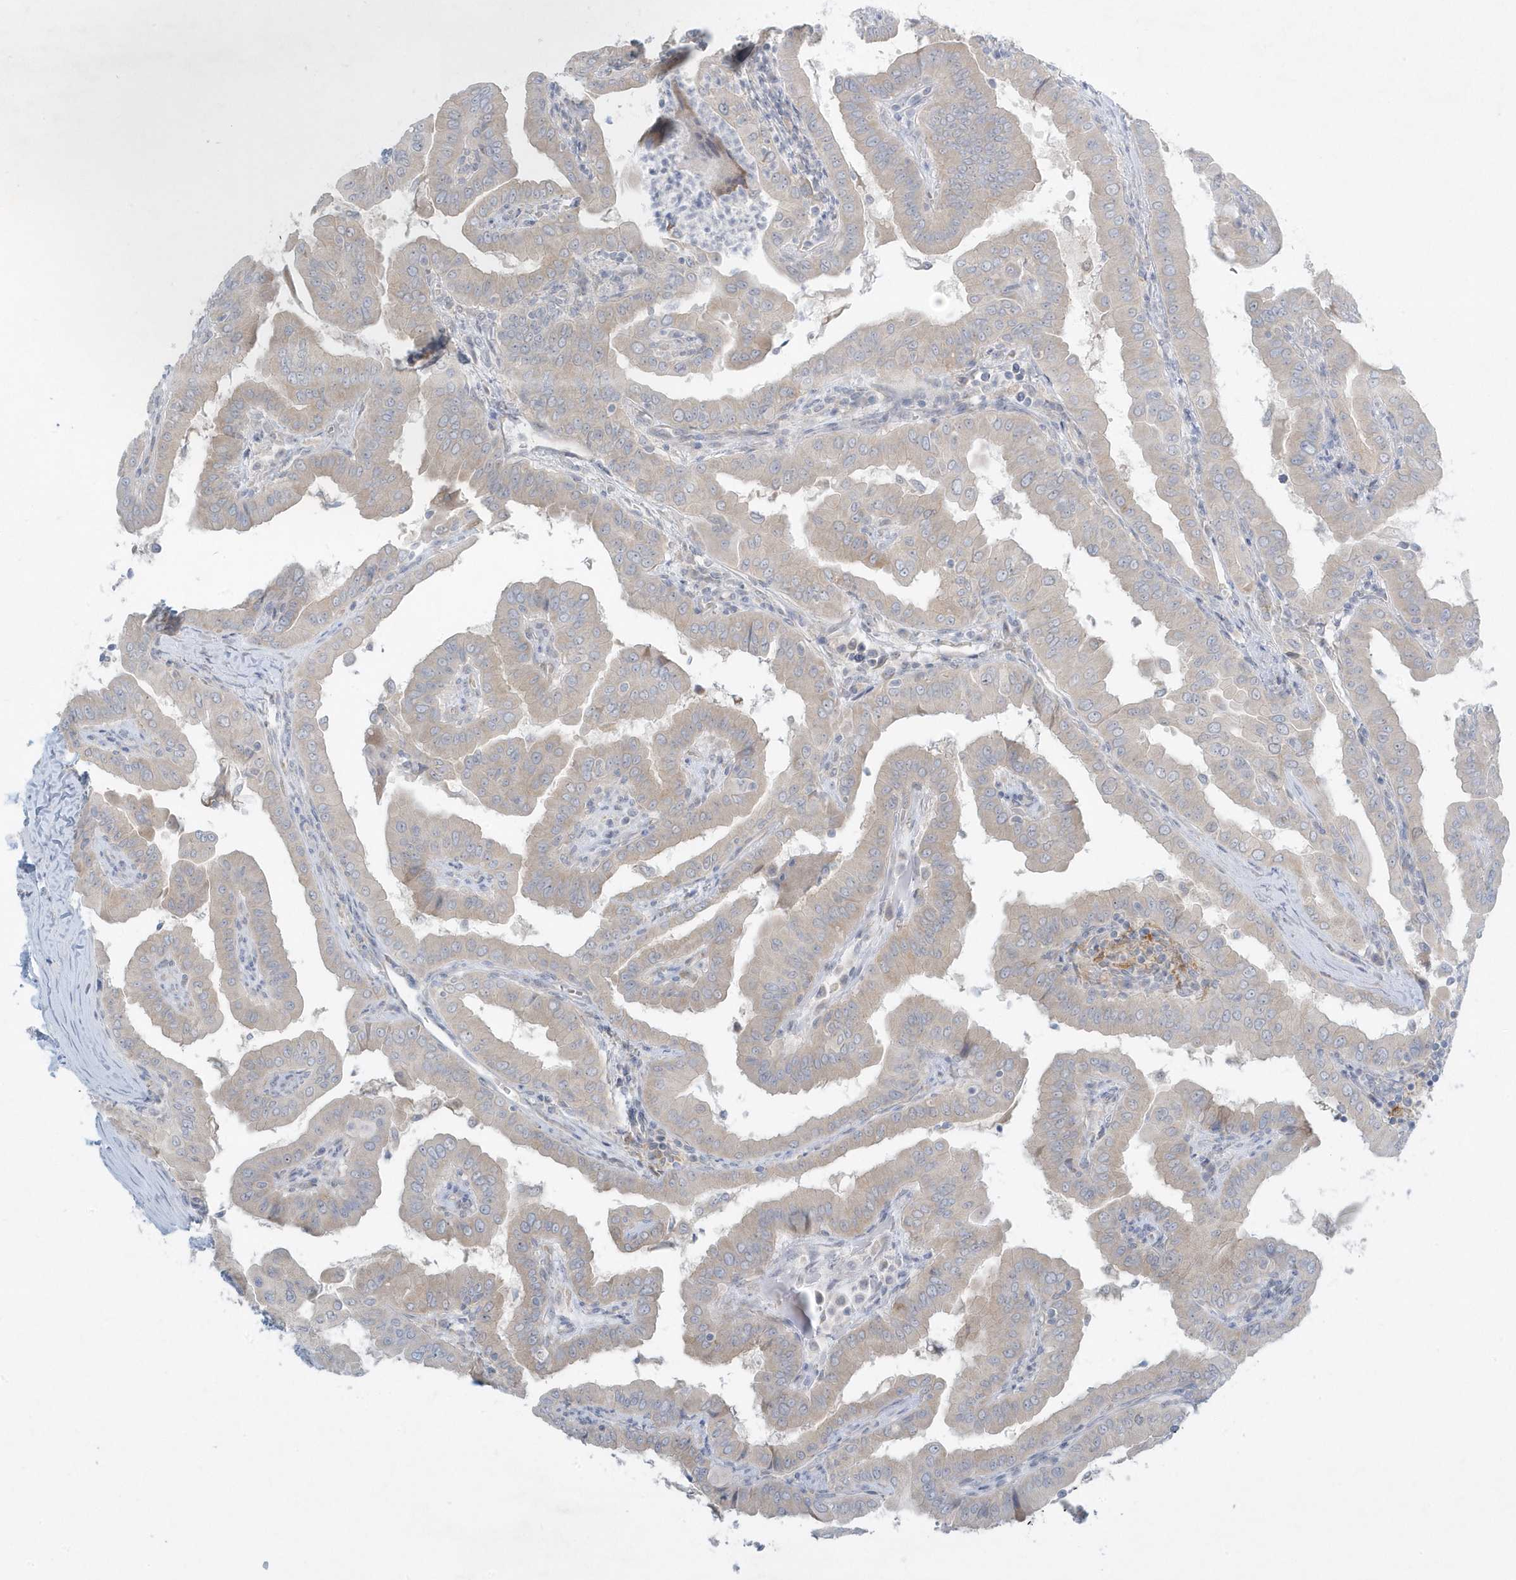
{"staining": {"intensity": "weak", "quantity": "<25%", "location": "cytoplasmic/membranous"}, "tissue": "thyroid cancer", "cell_type": "Tumor cells", "image_type": "cancer", "snomed": [{"axis": "morphology", "description": "Papillary adenocarcinoma, NOS"}, {"axis": "topography", "description": "Thyroid gland"}], "caption": "Human thyroid cancer (papillary adenocarcinoma) stained for a protein using immunohistochemistry (IHC) reveals no staining in tumor cells.", "gene": "SCN3A", "patient": {"sex": "male", "age": 33}}